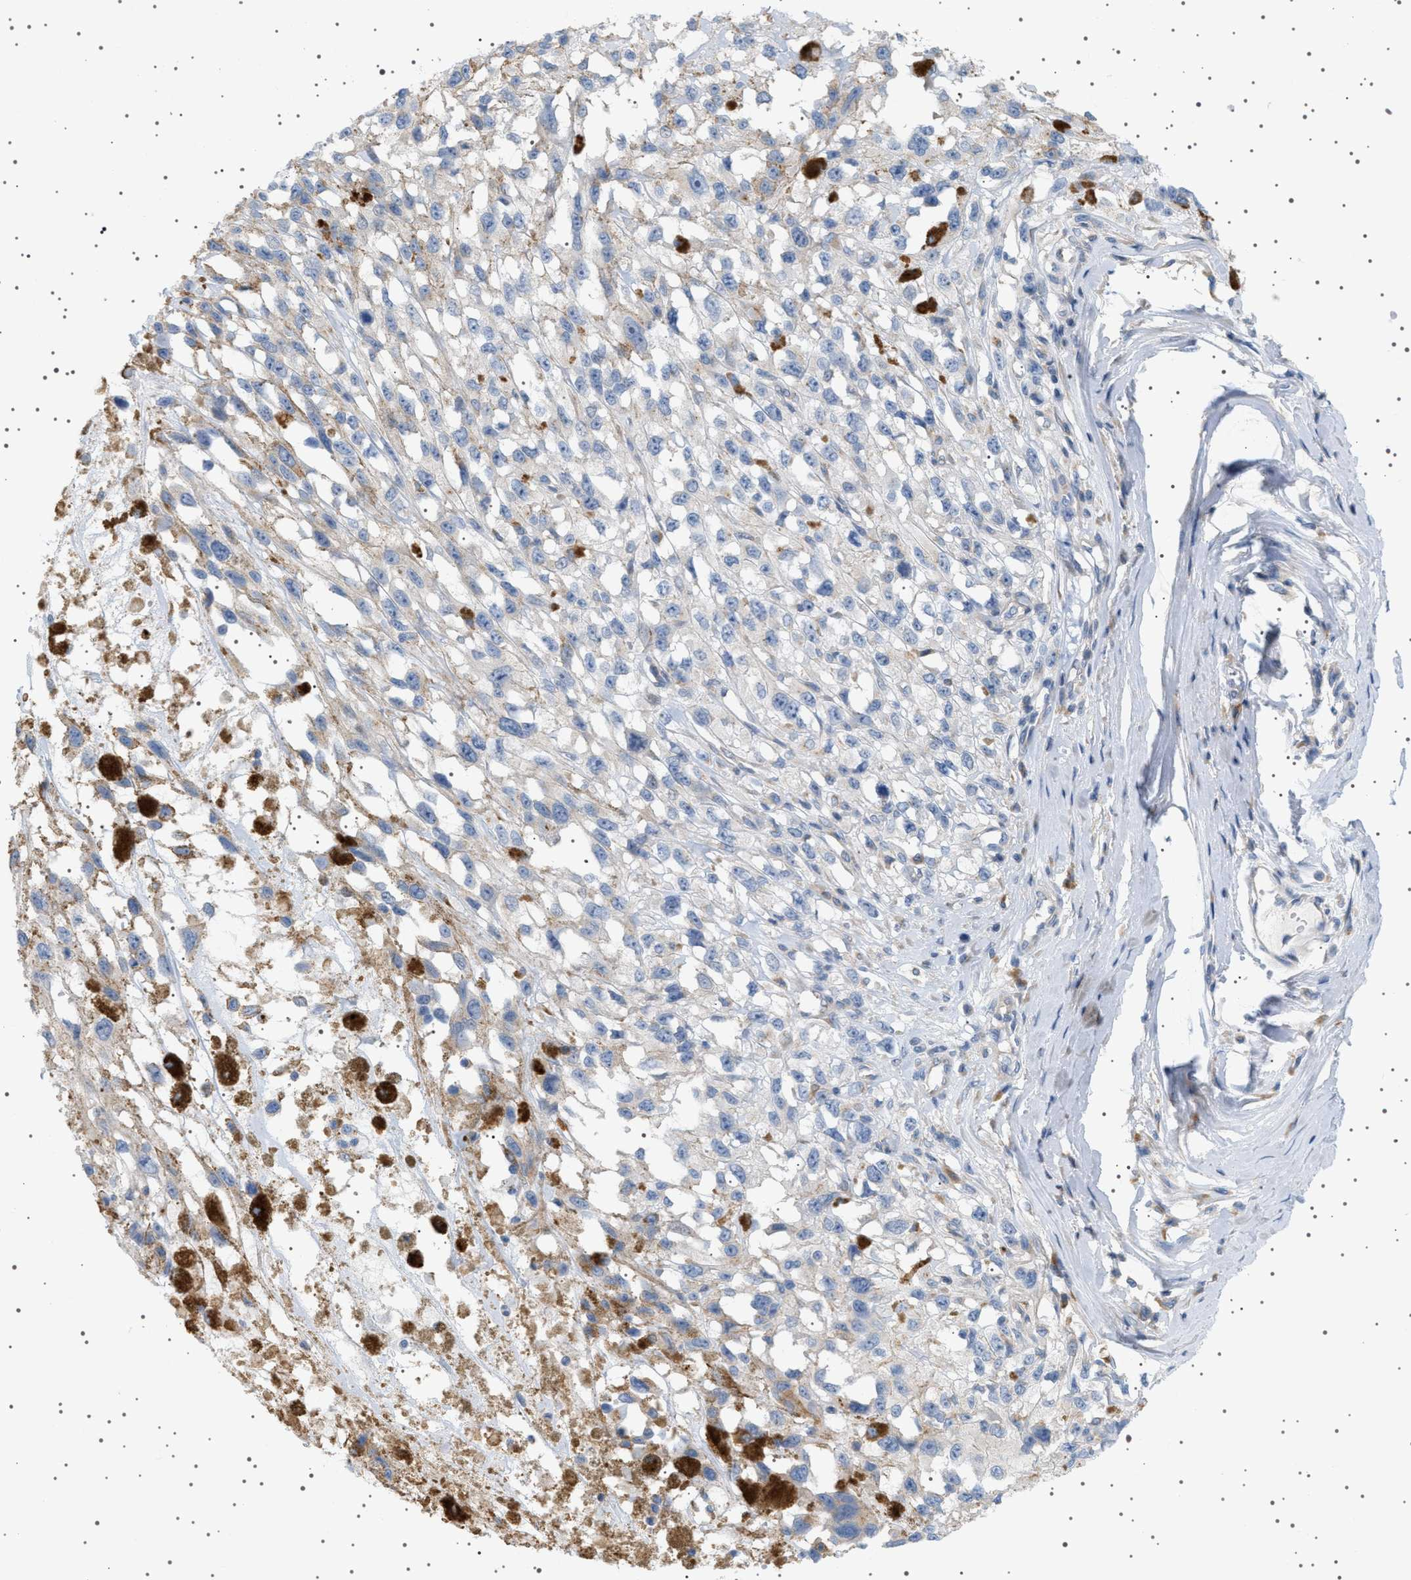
{"staining": {"intensity": "negative", "quantity": "none", "location": "none"}, "tissue": "melanoma", "cell_type": "Tumor cells", "image_type": "cancer", "snomed": [{"axis": "morphology", "description": "Malignant melanoma, Metastatic site"}, {"axis": "topography", "description": "Lymph node"}], "caption": "There is no significant staining in tumor cells of malignant melanoma (metastatic site).", "gene": "ADCY10", "patient": {"sex": "male", "age": 59}}